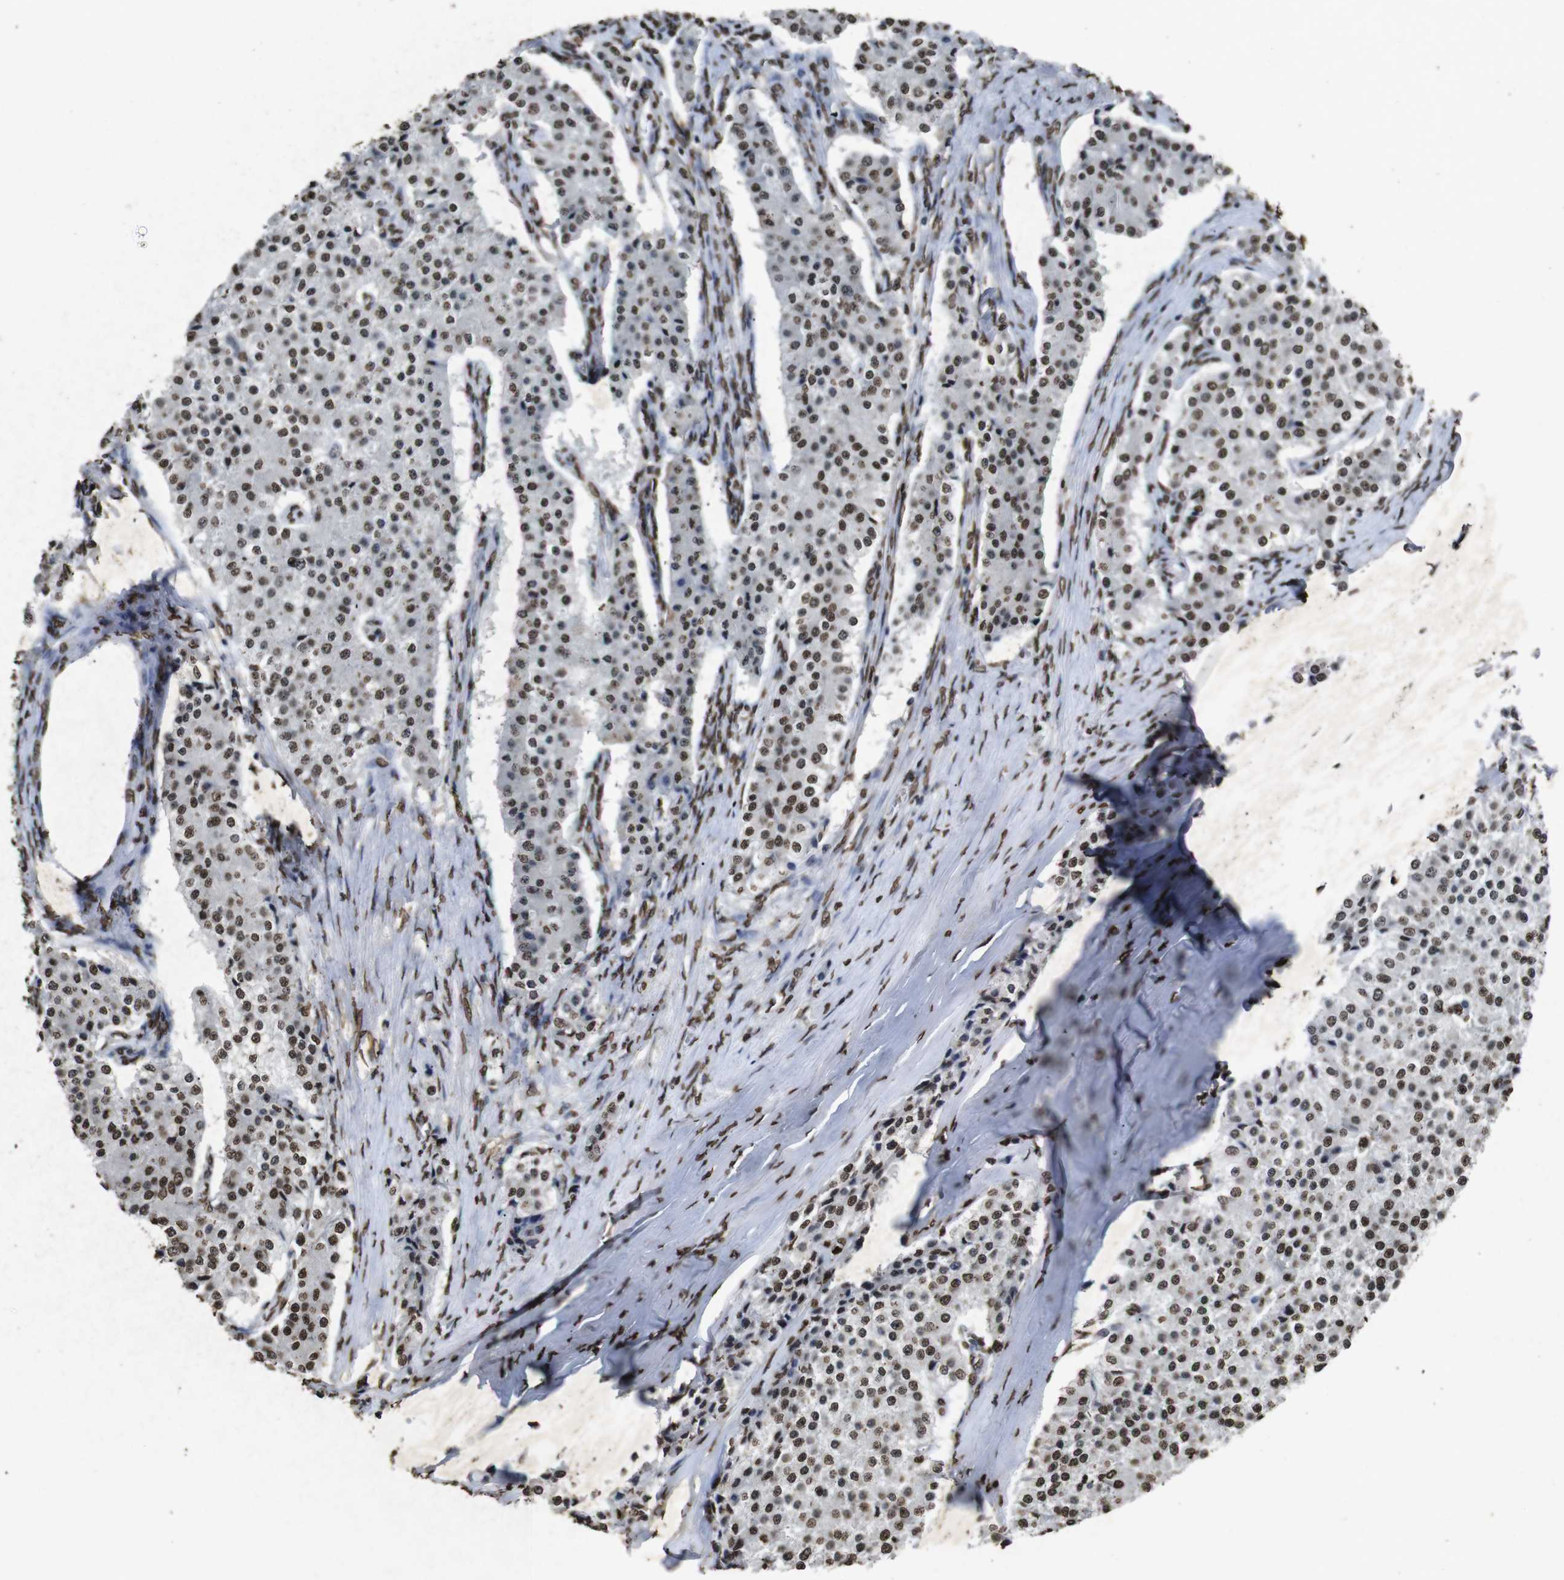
{"staining": {"intensity": "moderate", "quantity": ">75%", "location": "nuclear"}, "tissue": "carcinoid", "cell_type": "Tumor cells", "image_type": "cancer", "snomed": [{"axis": "morphology", "description": "Carcinoid, malignant, NOS"}, {"axis": "topography", "description": "Colon"}], "caption": "A histopathology image of human carcinoid stained for a protein reveals moderate nuclear brown staining in tumor cells.", "gene": "MDM2", "patient": {"sex": "female", "age": 52}}